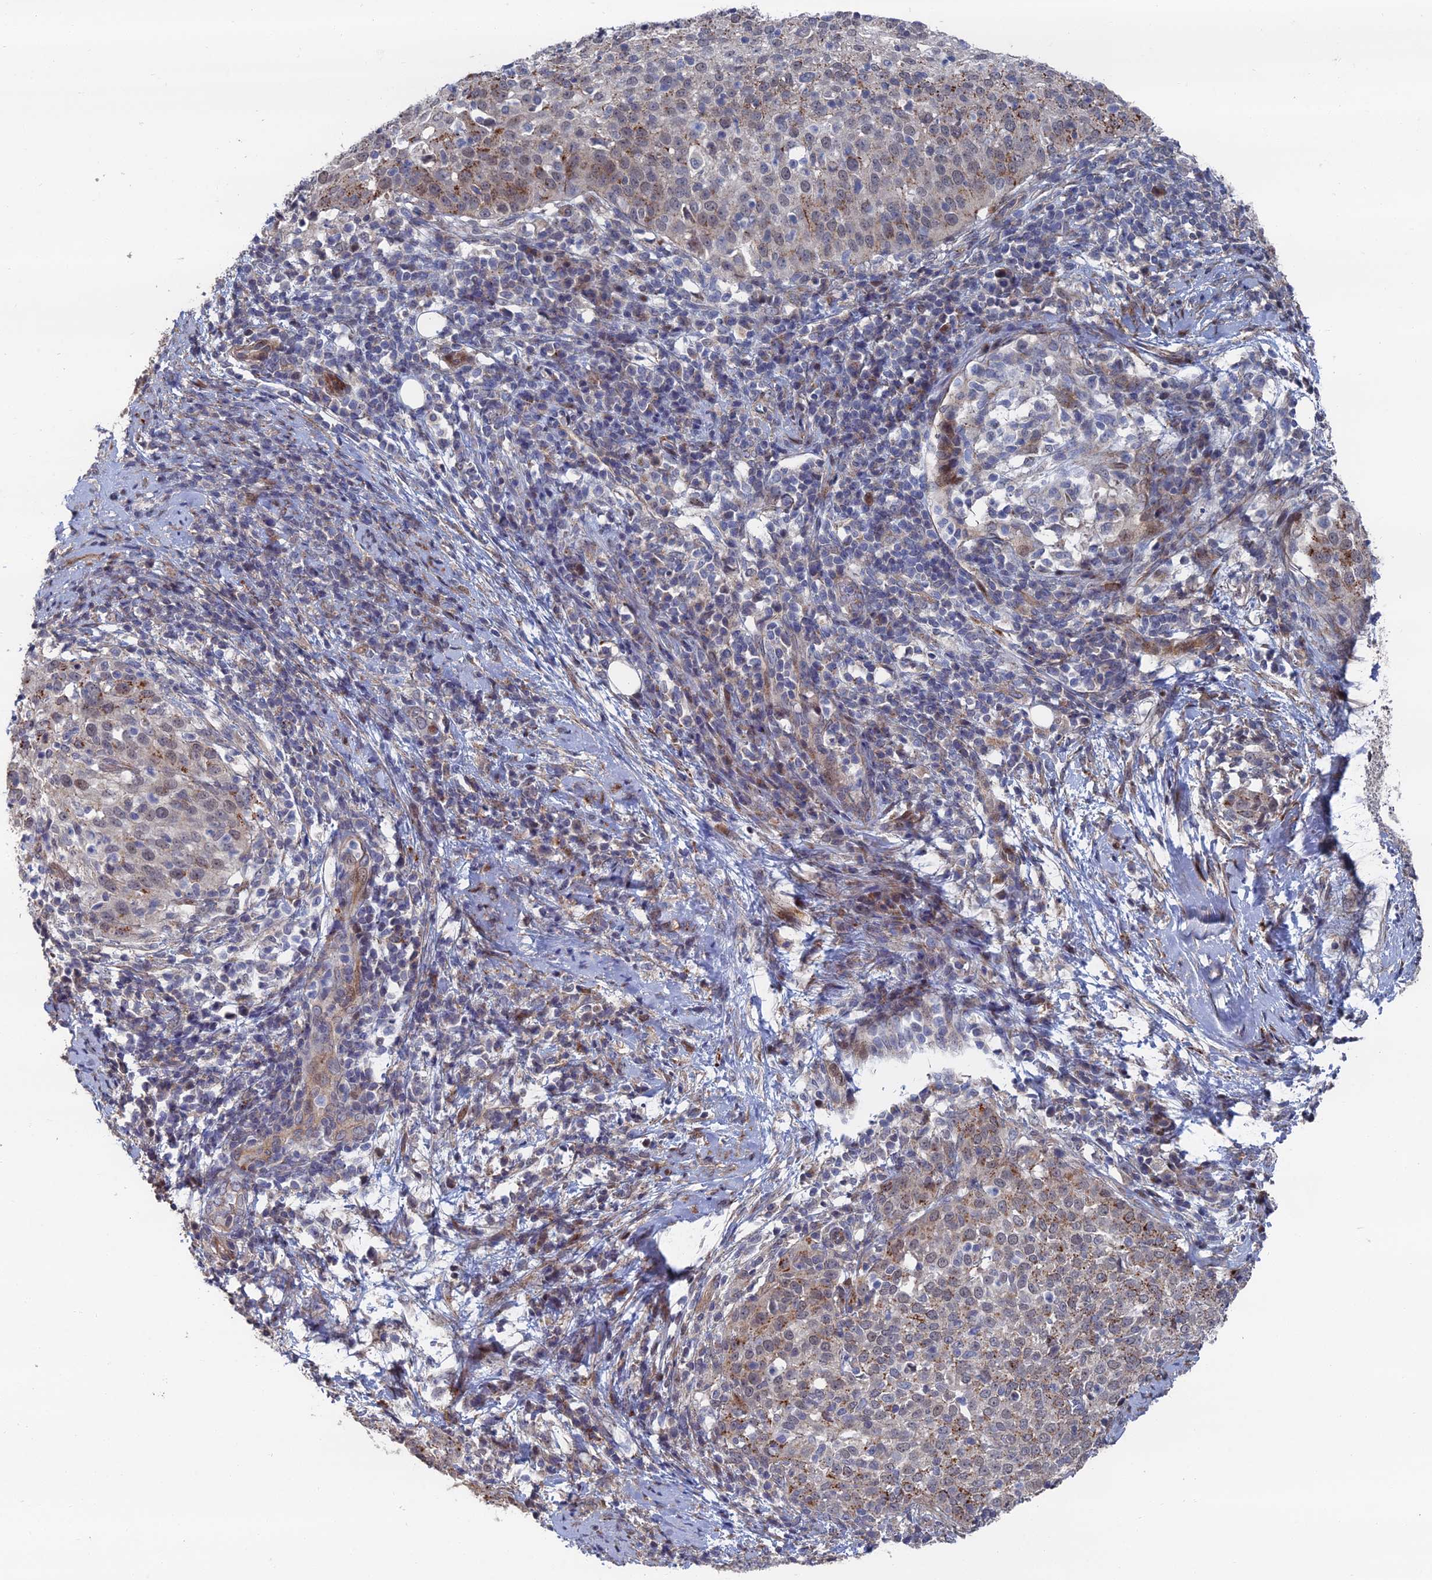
{"staining": {"intensity": "moderate", "quantity": "<25%", "location": "cytoplasmic/membranous"}, "tissue": "cervical cancer", "cell_type": "Tumor cells", "image_type": "cancer", "snomed": [{"axis": "morphology", "description": "Squamous cell carcinoma, NOS"}, {"axis": "topography", "description": "Cervix"}], "caption": "Human cervical cancer stained for a protein (brown) displays moderate cytoplasmic/membranous positive positivity in approximately <25% of tumor cells.", "gene": "GTF2IRD1", "patient": {"sex": "female", "age": 57}}